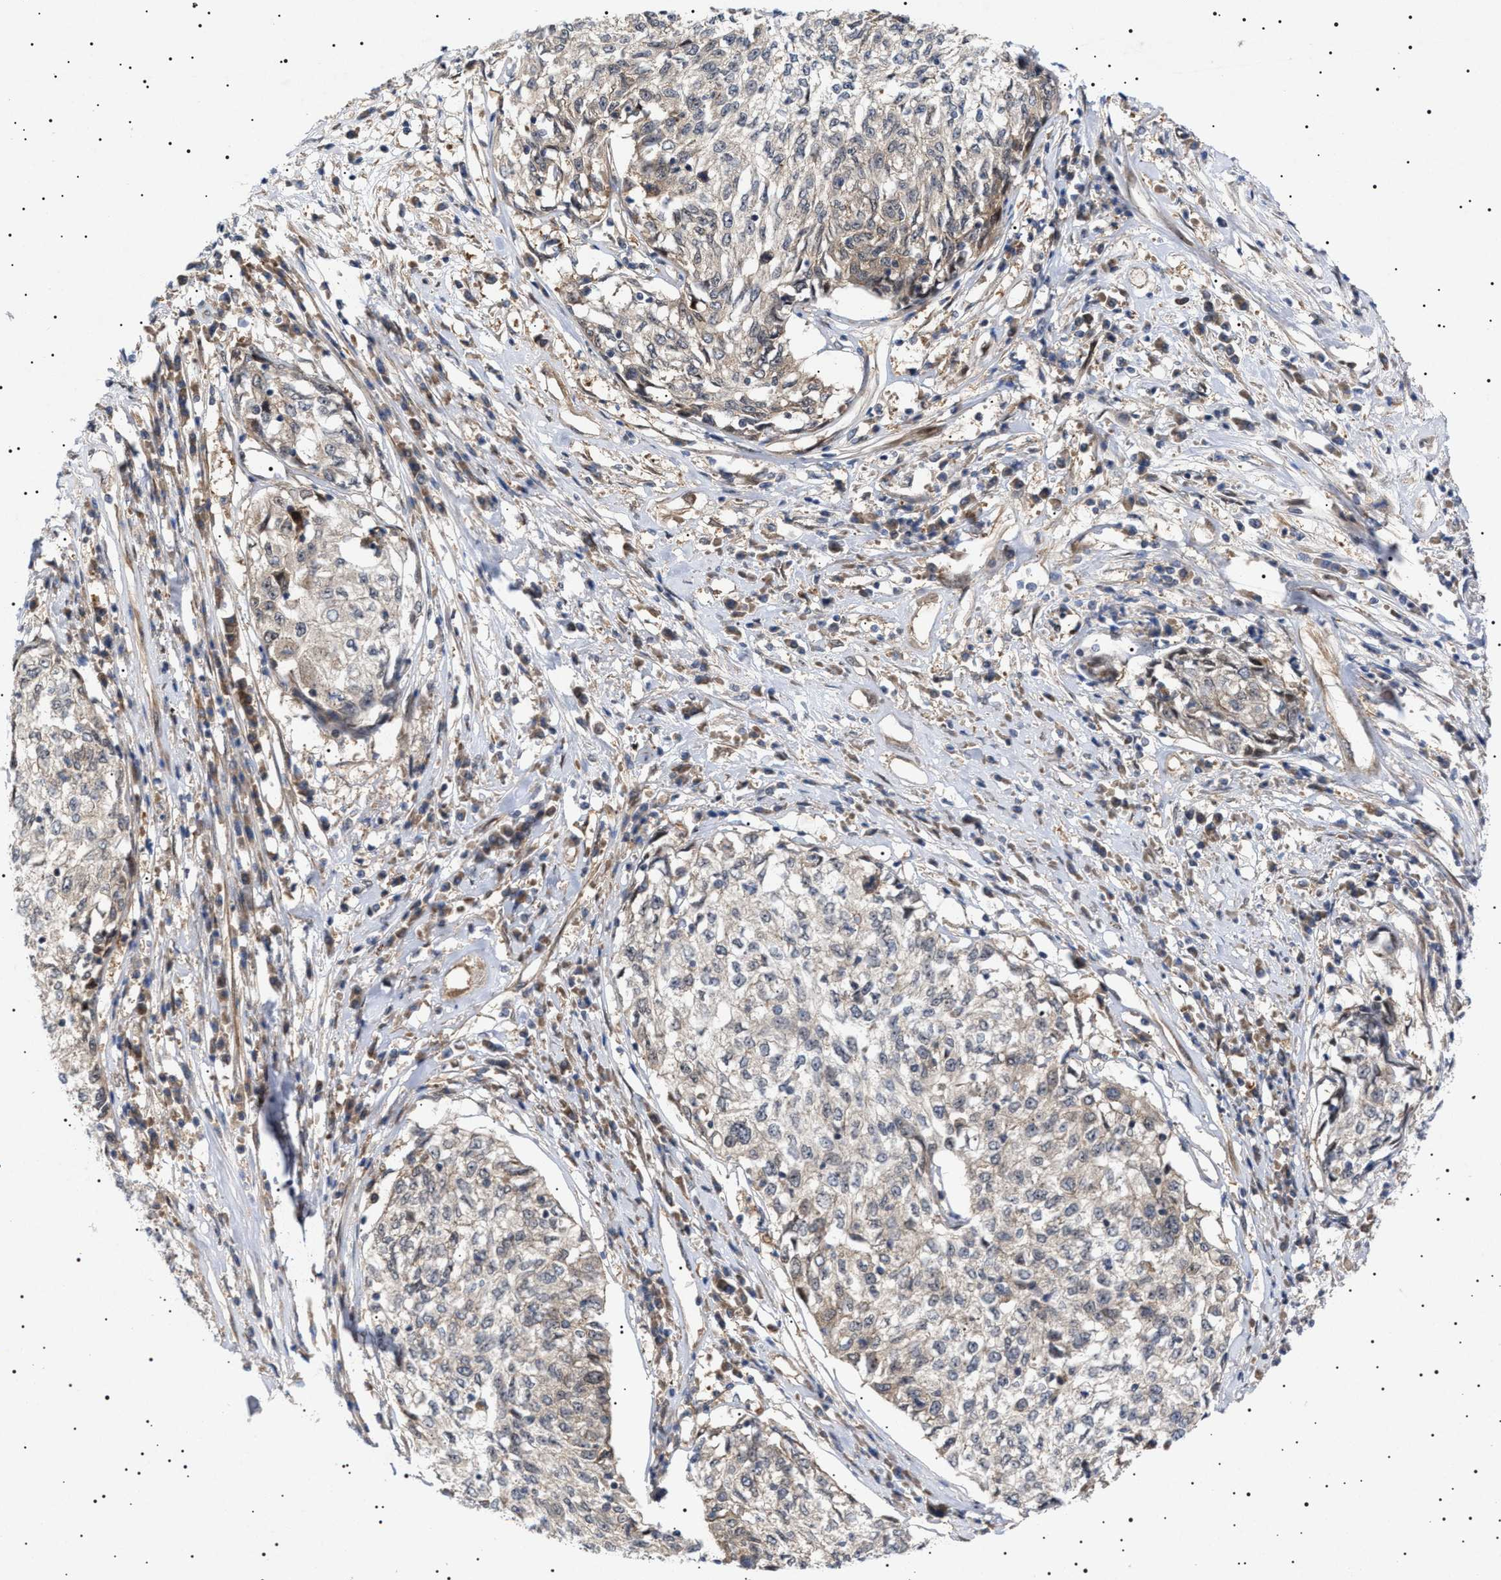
{"staining": {"intensity": "weak", "quantity": "<25%", "location": "cytoplasmic/membranous"}, "tissue": "cervical cancer", "cell_type": "Tumor cells", "image_type": "cancer", "snomed": [{"axis": "morphology", "description": "Squamous cell carcinoma, NOS"}, {"axis": "topography", "description": "Cervix"}], "caption": "Tumor cells show no significant protein expression in cervical cancer (squamous cell carcinoma).", "gene": "NPLOC4", "patient": {"sex": "female", "age": 57}}